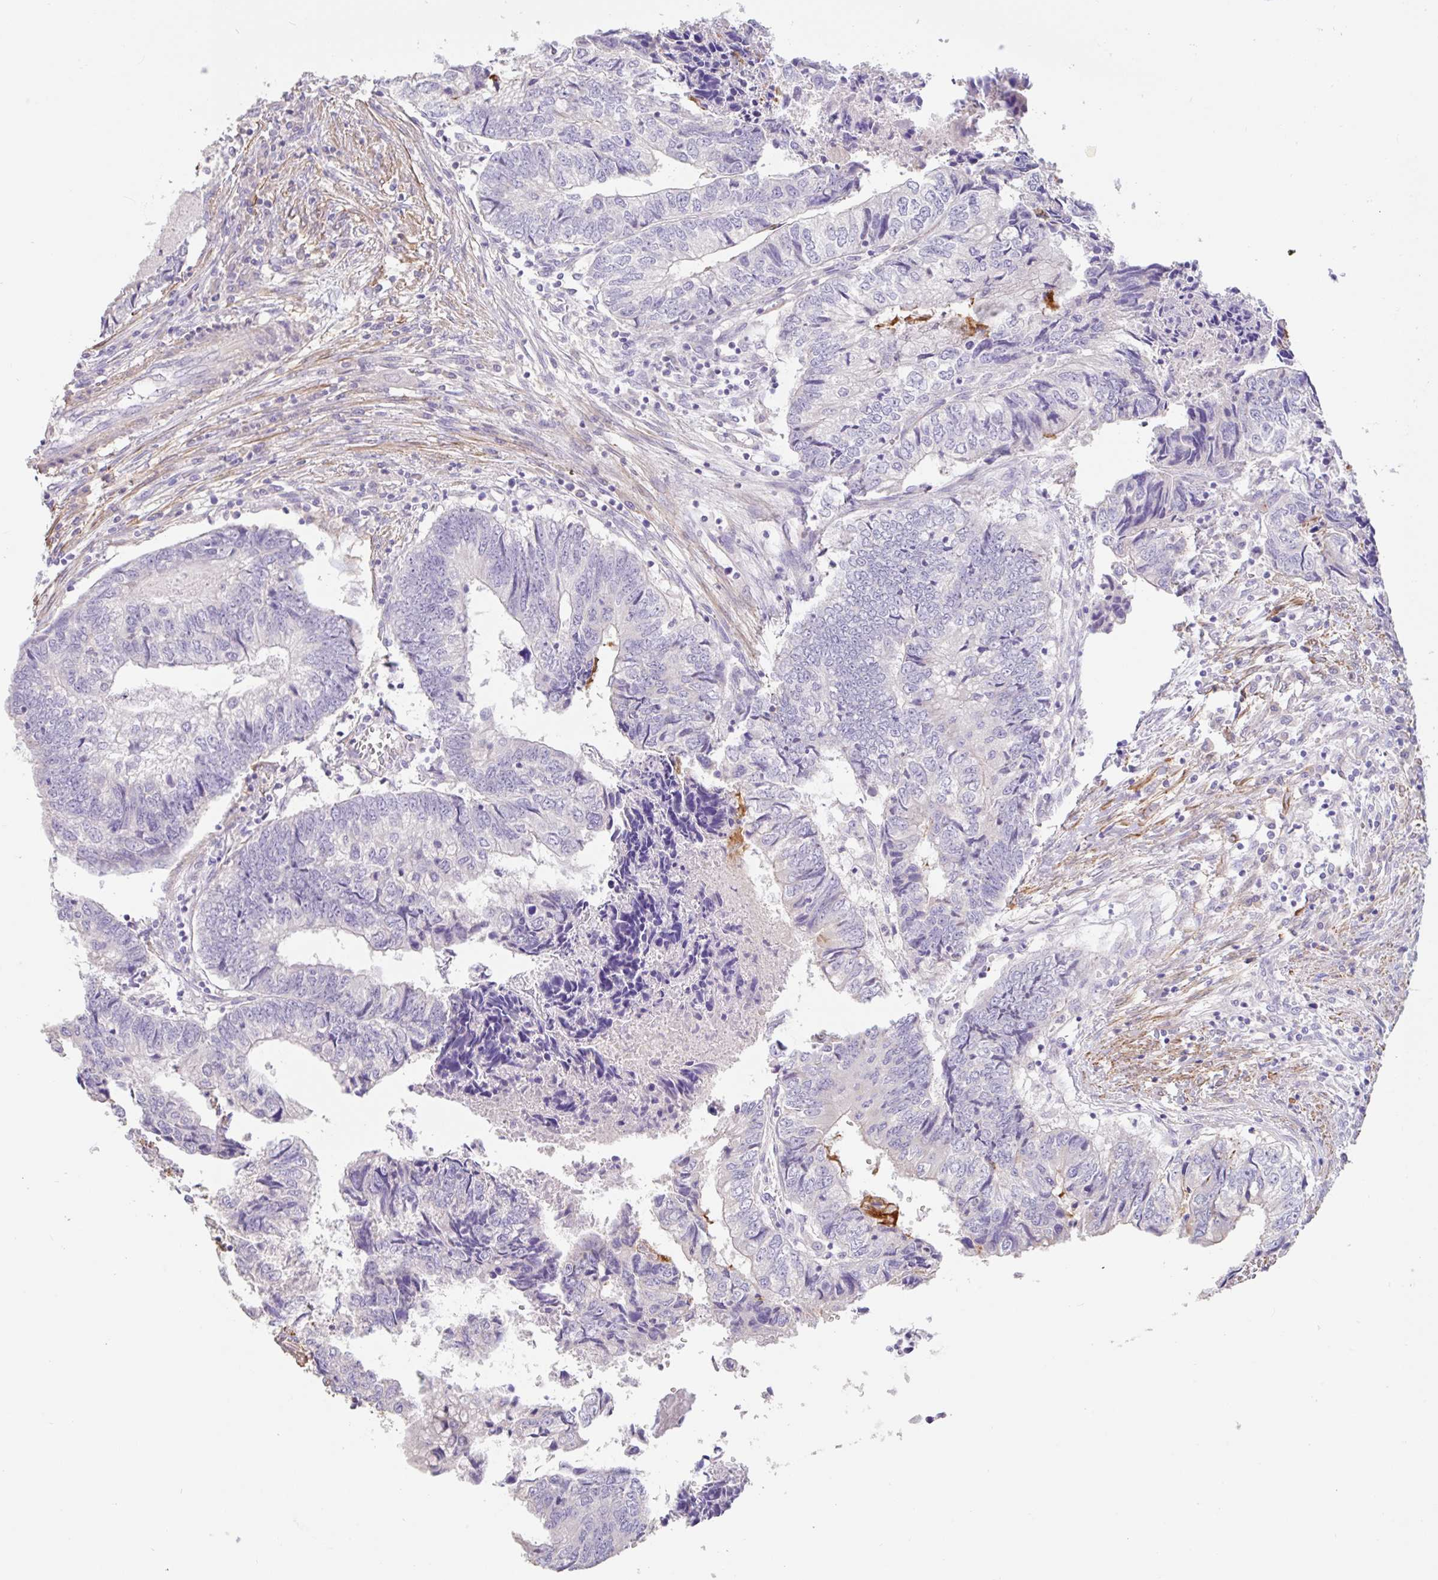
{"staining": {"intensity": "negative", "quantity": "none", "location": "none"}, "tissue": "colorectal cancer", "cell_type": "Tumor cells", "image_type": "cancer", "snomed": [{"axis": "morphology", "description": "Adenocarcinoma, NOS"}, {"axis": "topography", "description": "Colon"}], "caption": "DAB immunohistochemical staining of human colorectal cancer displays no significant positivity in tumor cells.", "gene": "PYGM", "patient": {"sex": "male", "age": 86}}